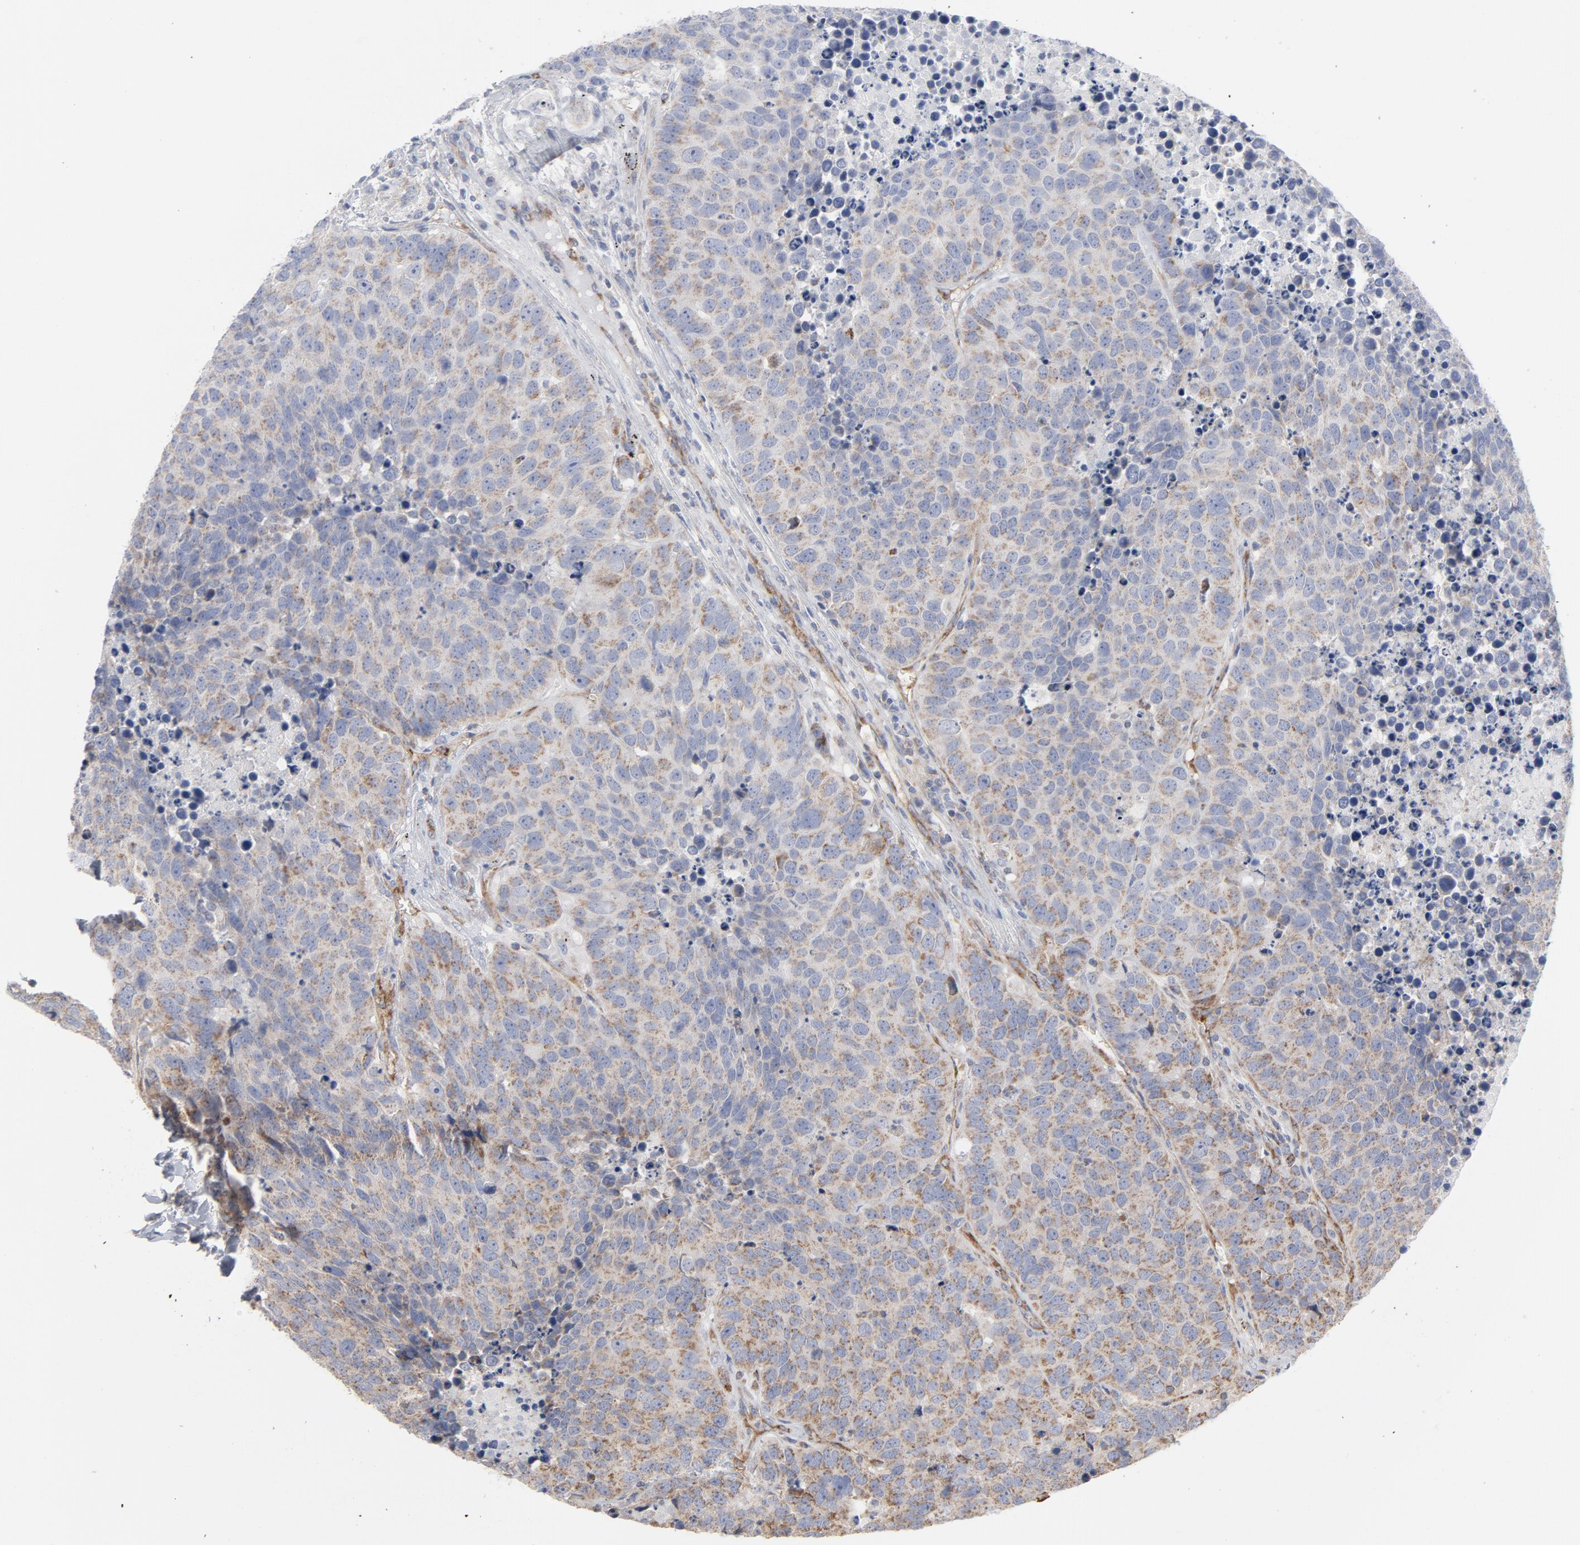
{"staining": {"intensity": "weak", "quantity": ">75%", "location": "cytoplasmic/membranous"}, "tissue": "carcinoid", "cell_type": "Tumor cells", "image_type": "cancer", "snomed": [{"axis": "morphology", "description": "Carcinoid, malignant, NOS"}, {"axis": "topography", "description": "Lung"}], "caption": "Protein expression analysis of human carcinoid (malignant) reveals weak cytoplasmic/membranous positivity in about >75% of tumor cells. (DAB (3,3'-diaminobenzidine) IHC with brightfield microscopy, high magnification).", "gene": "OXA1L", "patient": {"sex": "male", "age": 60}}